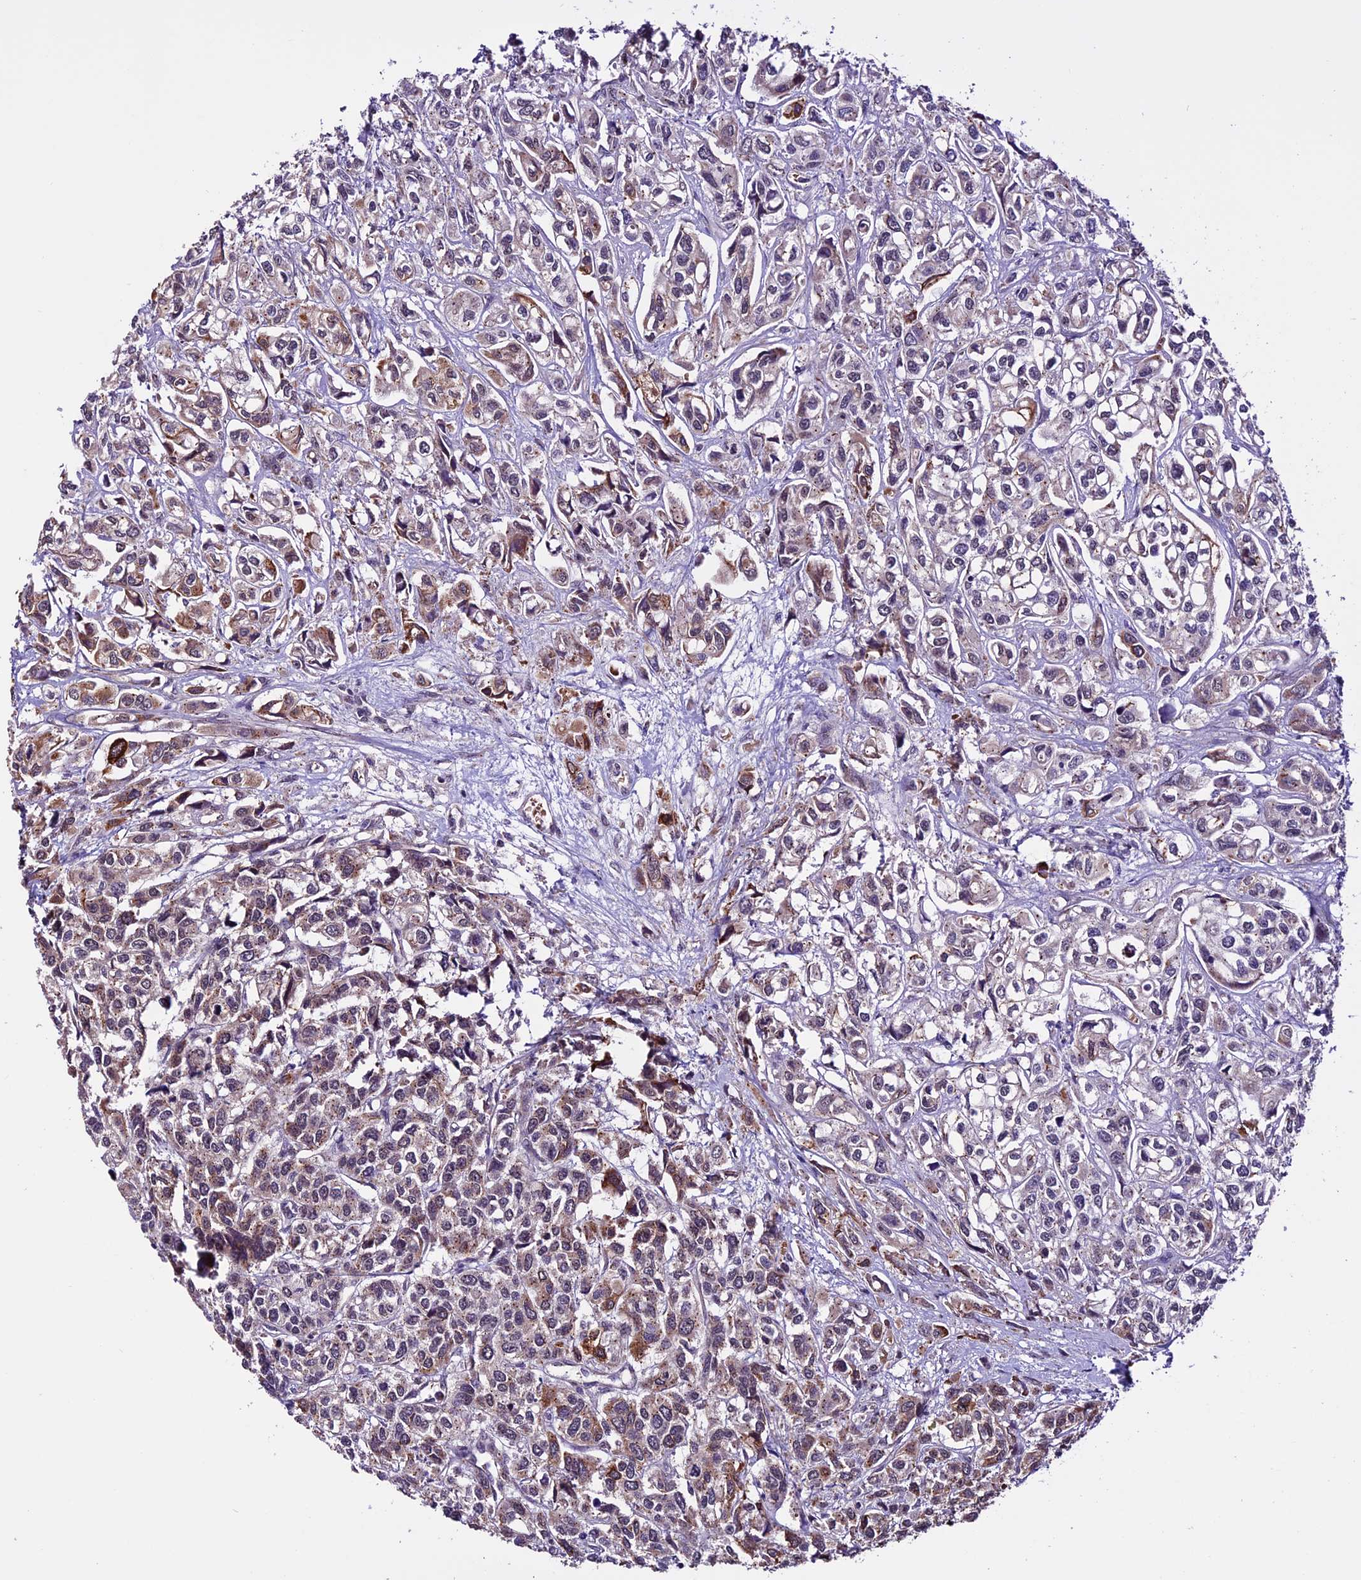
{"staining": {"intensity": "moderate", "quantity": "25%-75%", "location": "cytoplasmic/membranous"}, "tissue": "urothelial cancer", "cell_type": "Tumor cells", "image_type": "cancer", "snomed": [{"axis": "morphology", "description": "Urothelial carcinoma, High grade"}, {"axis": "topography", "description": "Urinary bladder"}], "caption": "Human high-grade urothelial carcinoma stained for a protein (brown) reveals moderate cytoplasmic/membranous positive expression in approximately 25%-75% of tumor cells.", "gene": "RINL", "patient": {"sex": "male", "age": 67}}